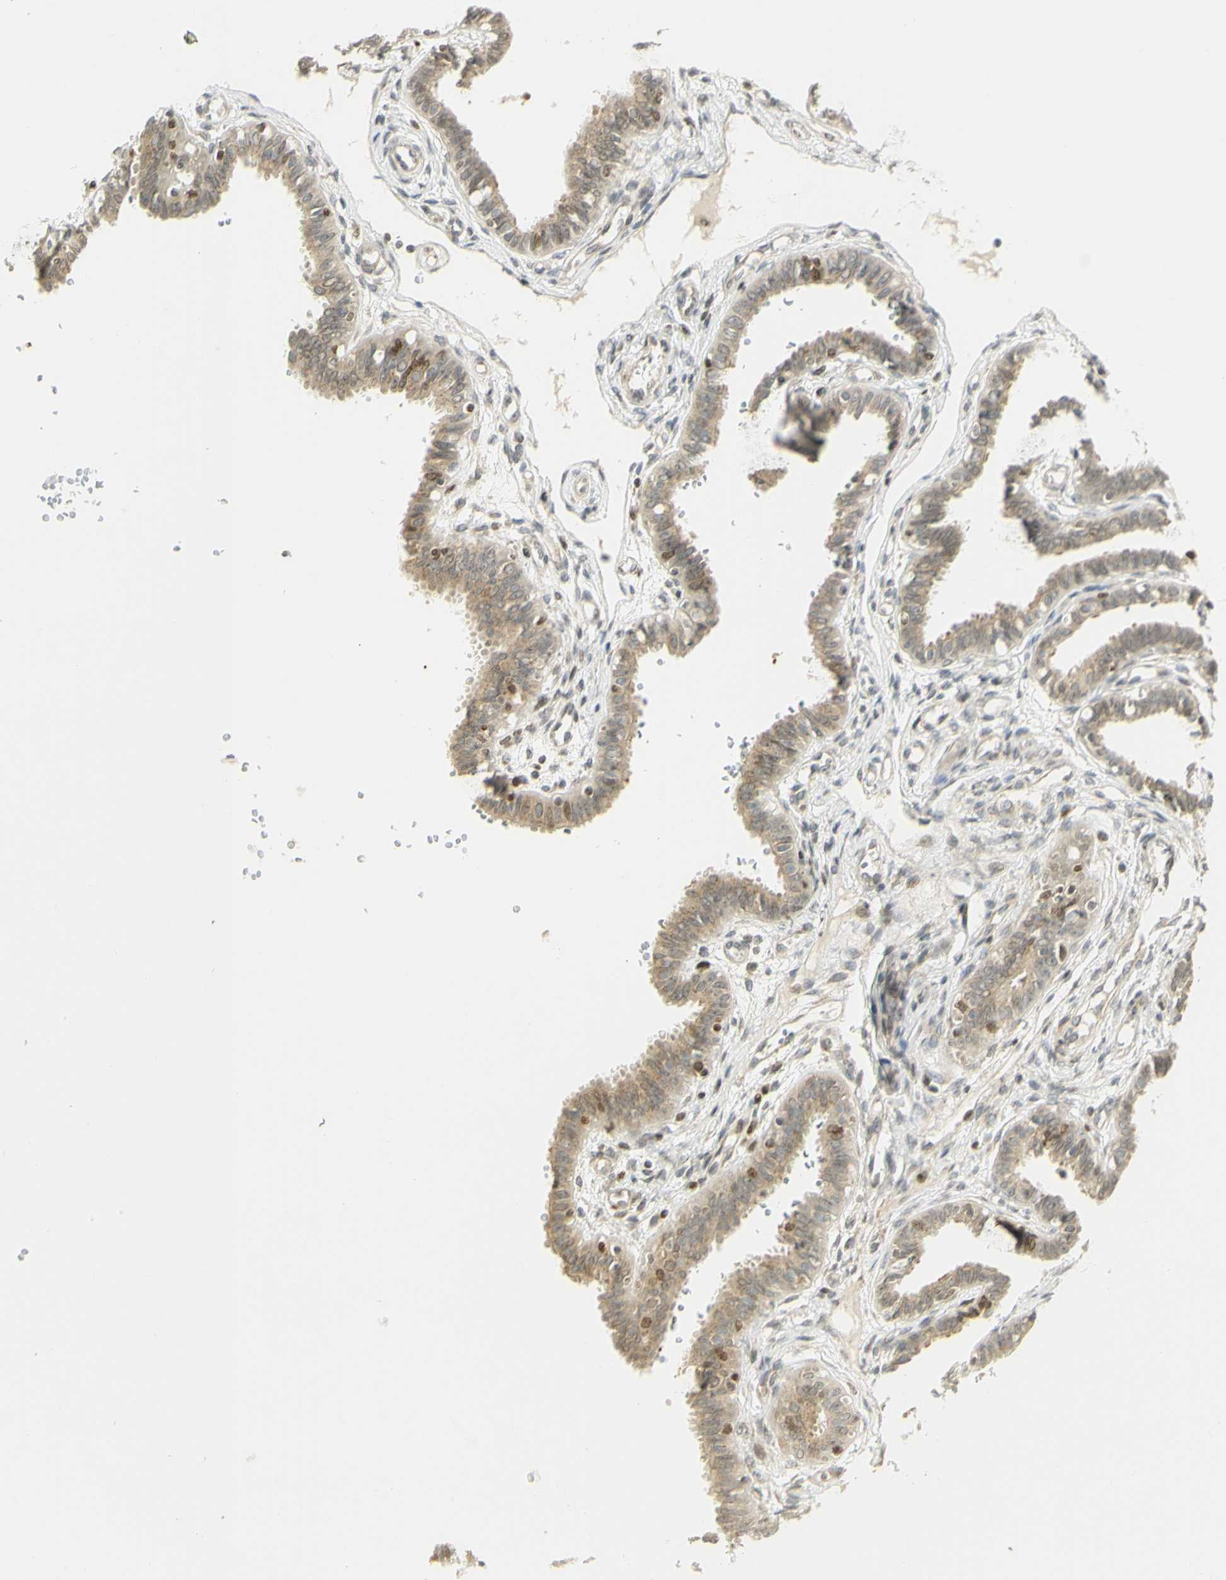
{"staining": {"intensity": "moderate", "quantity": ">75%", "location": "cytoplasmic/membranous,nuclear"}, "tissue": "fallopian tube", "cell_type": "Glandular cells", "image_type": "normal", "snomed": [{"axis": "morphology", "description": "Normal tissue, NOS"}, {"axis": "topography", "description": "Fallopian tube"}], "caption": "This image exhibits IHC staining of benign human fallopian tube, with medium moderate cytoplasmic/membranous,nuclear positivity in about >75% of glandular cells.", "gene": "KIF11", "patient": {"sex": "female", "age": 32}}